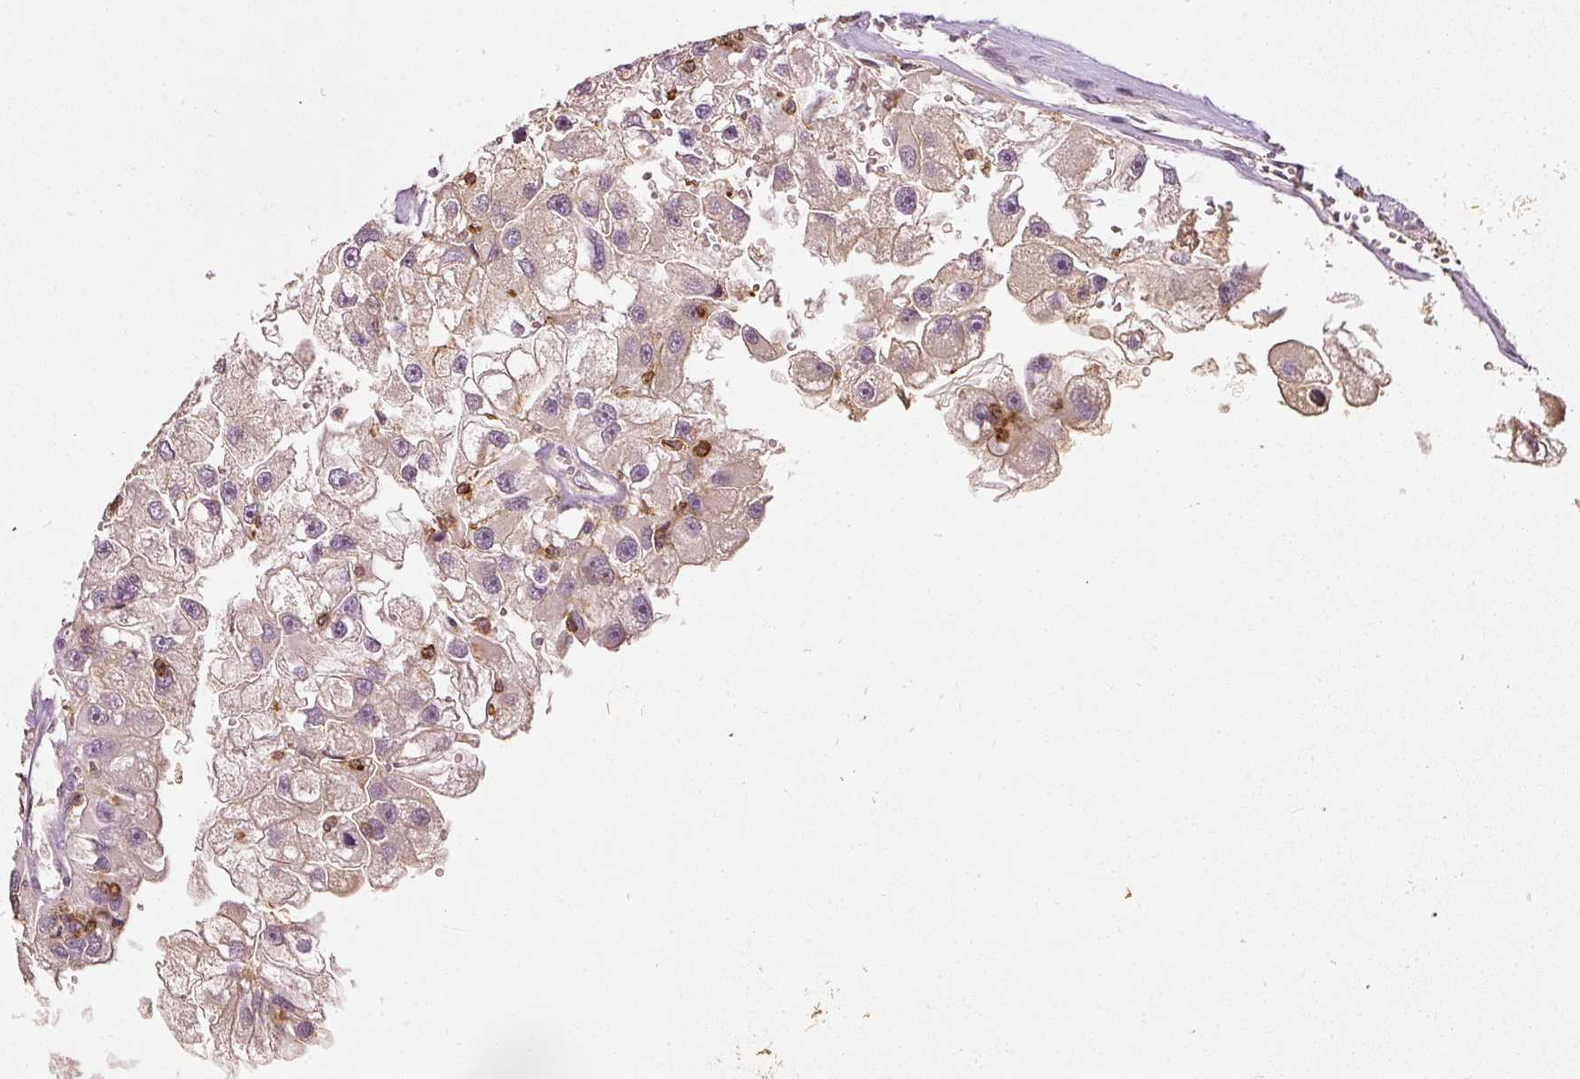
{"staining": {"intensity": "weak", "quantity": "25%-75%", "location": "cytoplasmic/membranous"}, "tissue": "renal cancer", "cell_type": "Tumor cells", "image_type": "cancer", "snomed": [{"axis": "morphology", "description": "Adenocarcinoma, NOS"}, {"axis": "topography", "description": "Kidney"}], "caption": "A brown stain shows weak cytoplasmic/membranous staining of a protein in renal cancer (adenocarcinoma) tumor cells.", "gene": "EVL", "patient": {"sex": "male", "age": 63}}